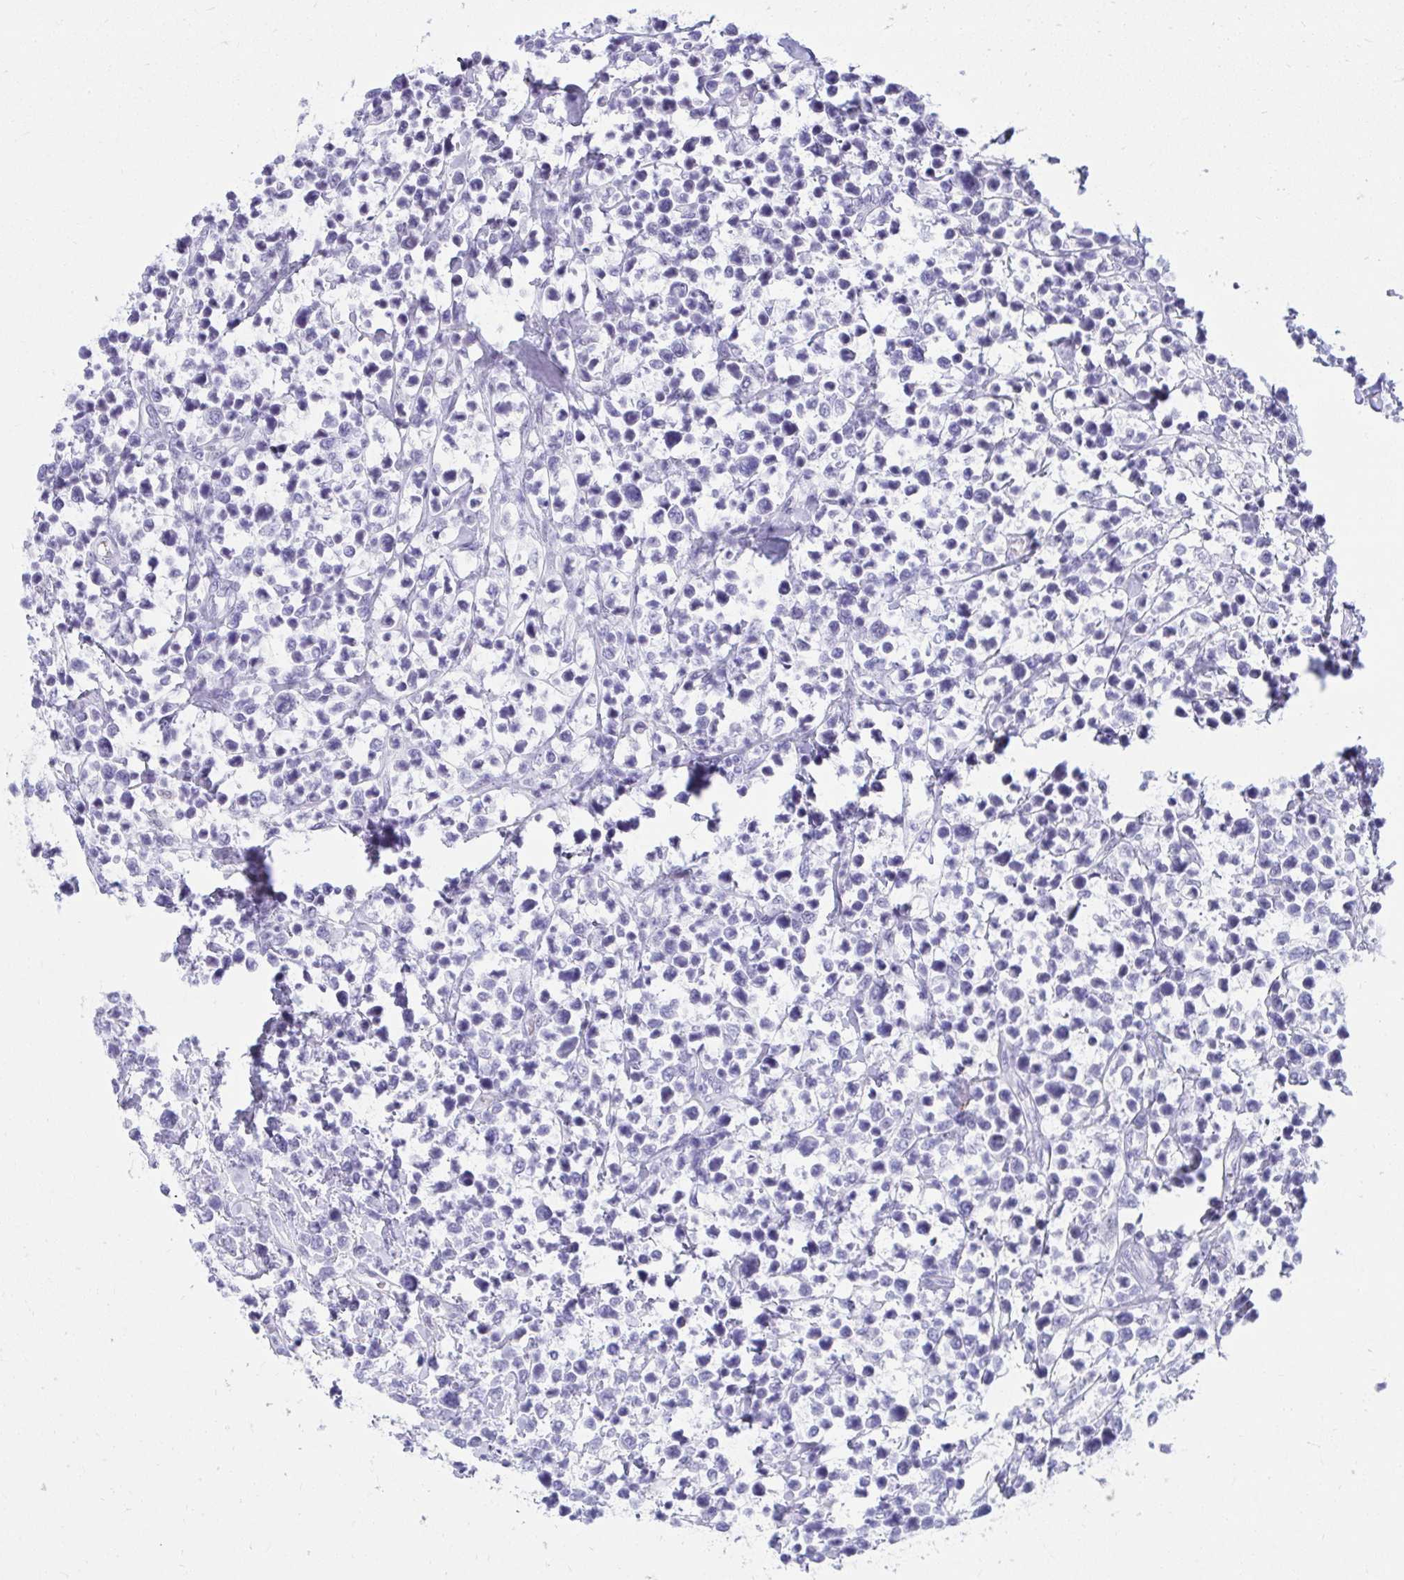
{"staining": {"intensity": "negative", "quantity": "none", "location": "none"}, "tissue": "lymphoma", "cell_type": "Tumor cells", "image_type": "cancer", "snomed": [{"axis": "morphology", "description": "Malignant lymphoma, non-Hodgkin's type, High grade"}, {"axis": "topography", "description": "Soft tissue"}], "caption": "Histopathology image shows no significant protein staining in tumor cells of lymphoma.", "gene": "OR5F1", "patient": {"sex": "female", "age": 56}}